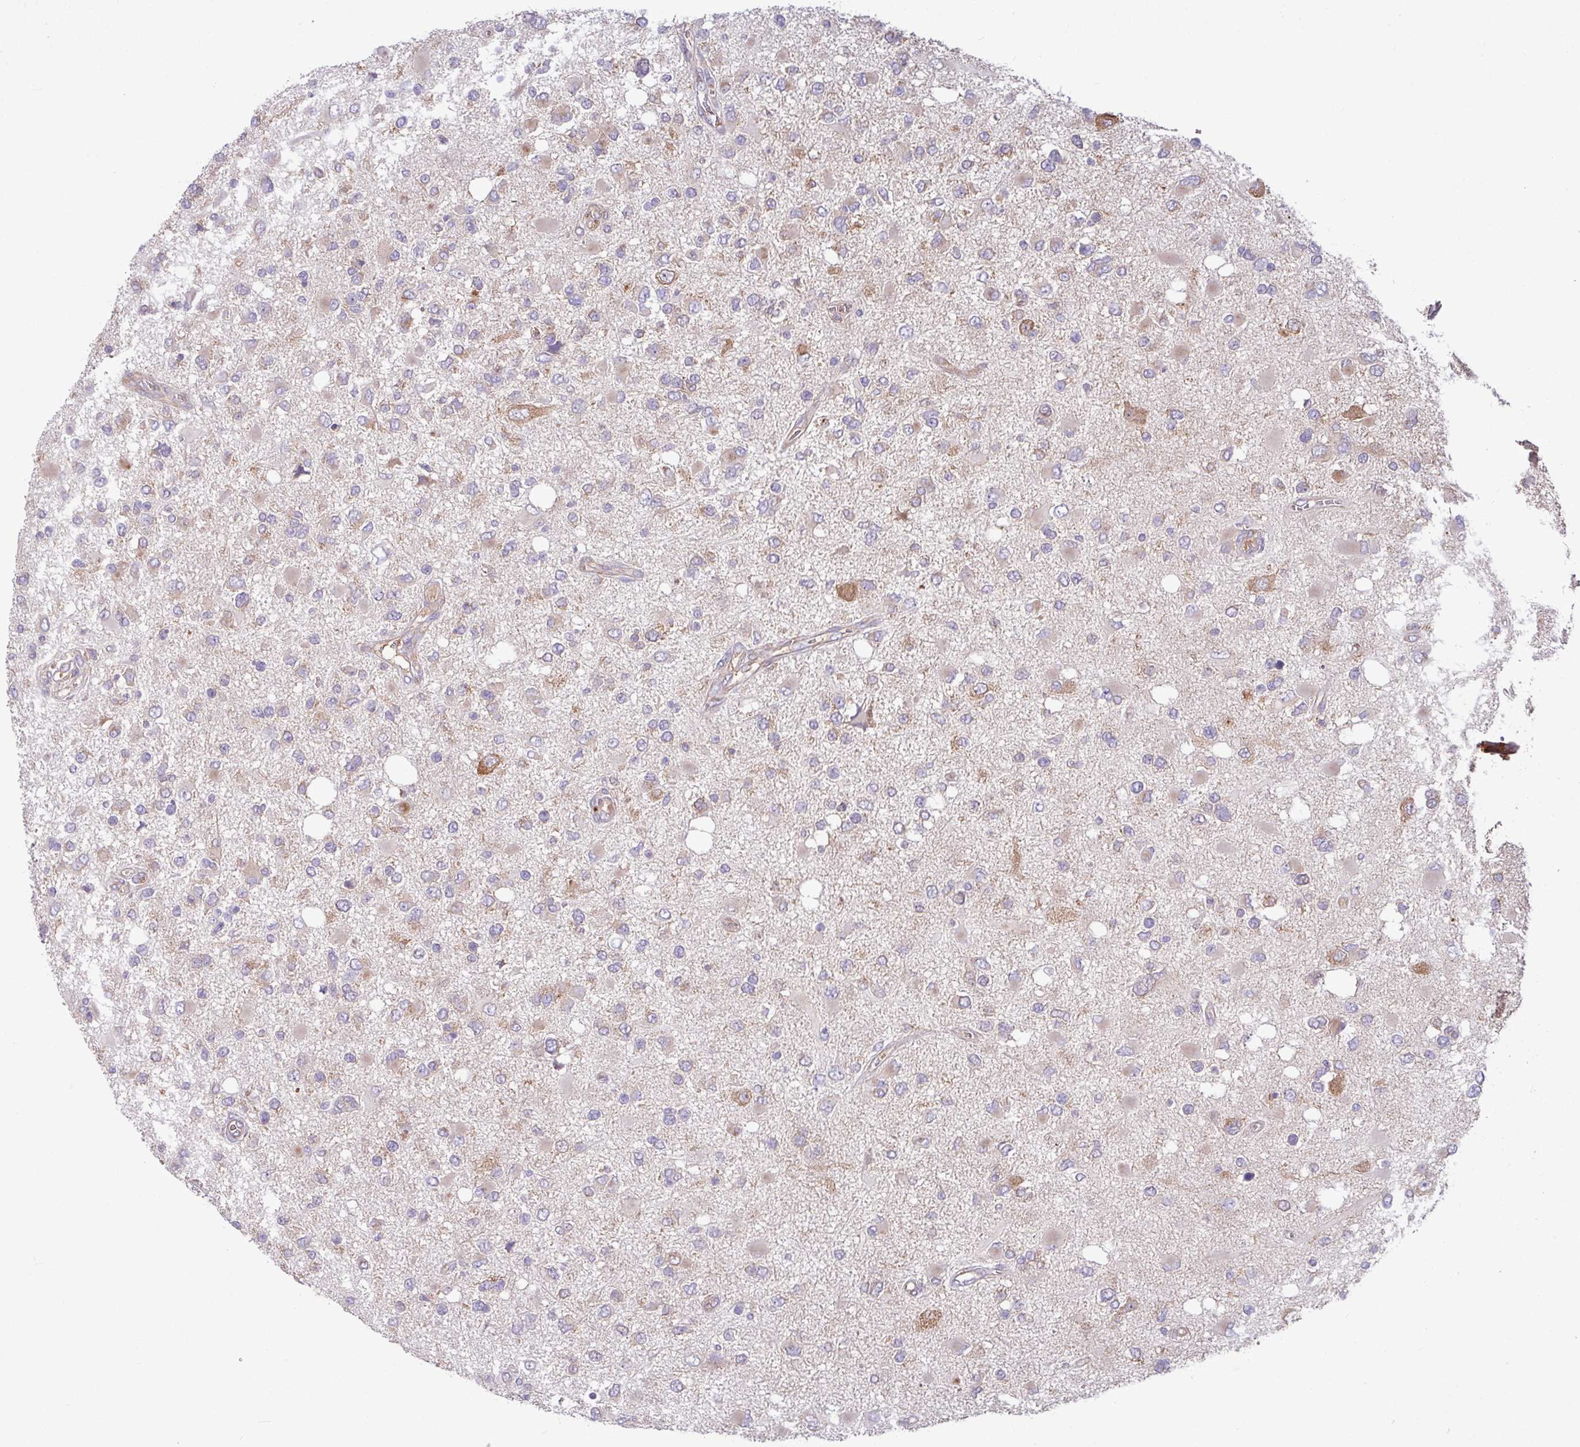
{"staining": {"intensity": "moderate", "quantity": "<25%", "location": "cytoplasmic/membranous"}, "tissue": "glioma", "cell_type": "Tumor cells", "image_type": "cancer", "snomed": [{"axis": "morphology", "description": "Glioma, malignant, High grade"}, {"axis": "topography", "description": "Brain"}], "caption": "Glioma was stained to show a protein in brown. There is low levels of moderate cytoplasmic/membranous staining in approximately <25% of tumor cells.", "gene": "LSM12", "patient": {"sex": "male", "age": 53}}